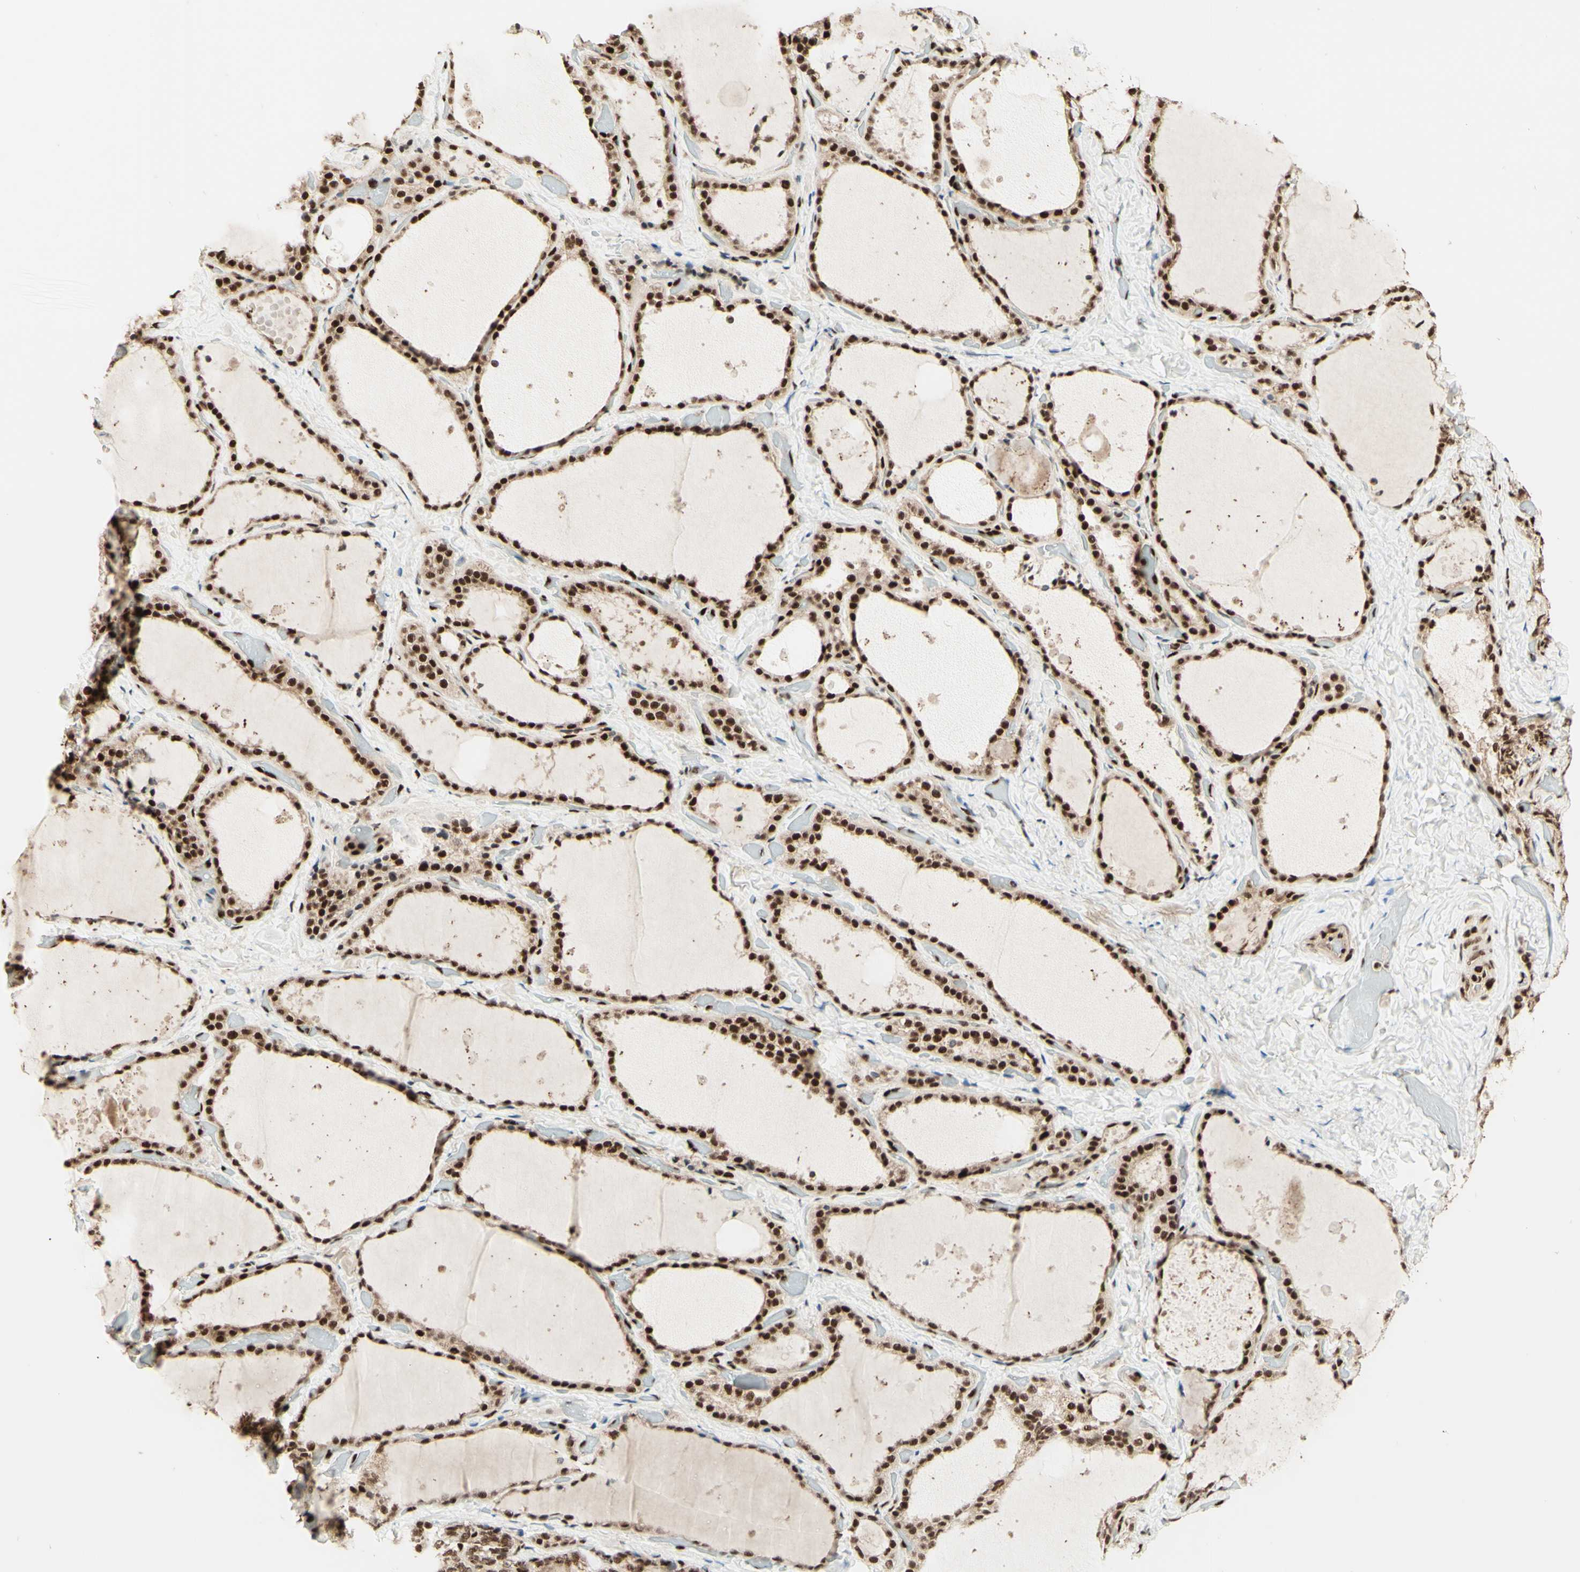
{"staining": {"intensity": "moderate", "quantity": ">75%", "location": "nuclear"}, "tissue": "thyroid gland", "cell_type": "Glandular cells", "image_type": "normal", "snomed": [{"axis": "morphology", "description": "Normal tissue, NOS"}, {"axis": "topography", "description": "Thyroid gland"}], "caption": "Thyroid gland stained with immunohistochemistry shows moderate nuclear positivity in about >75% of glandular cells.", "gene": "NR3C1", "patient": {"sex": "female", "age": 44}}